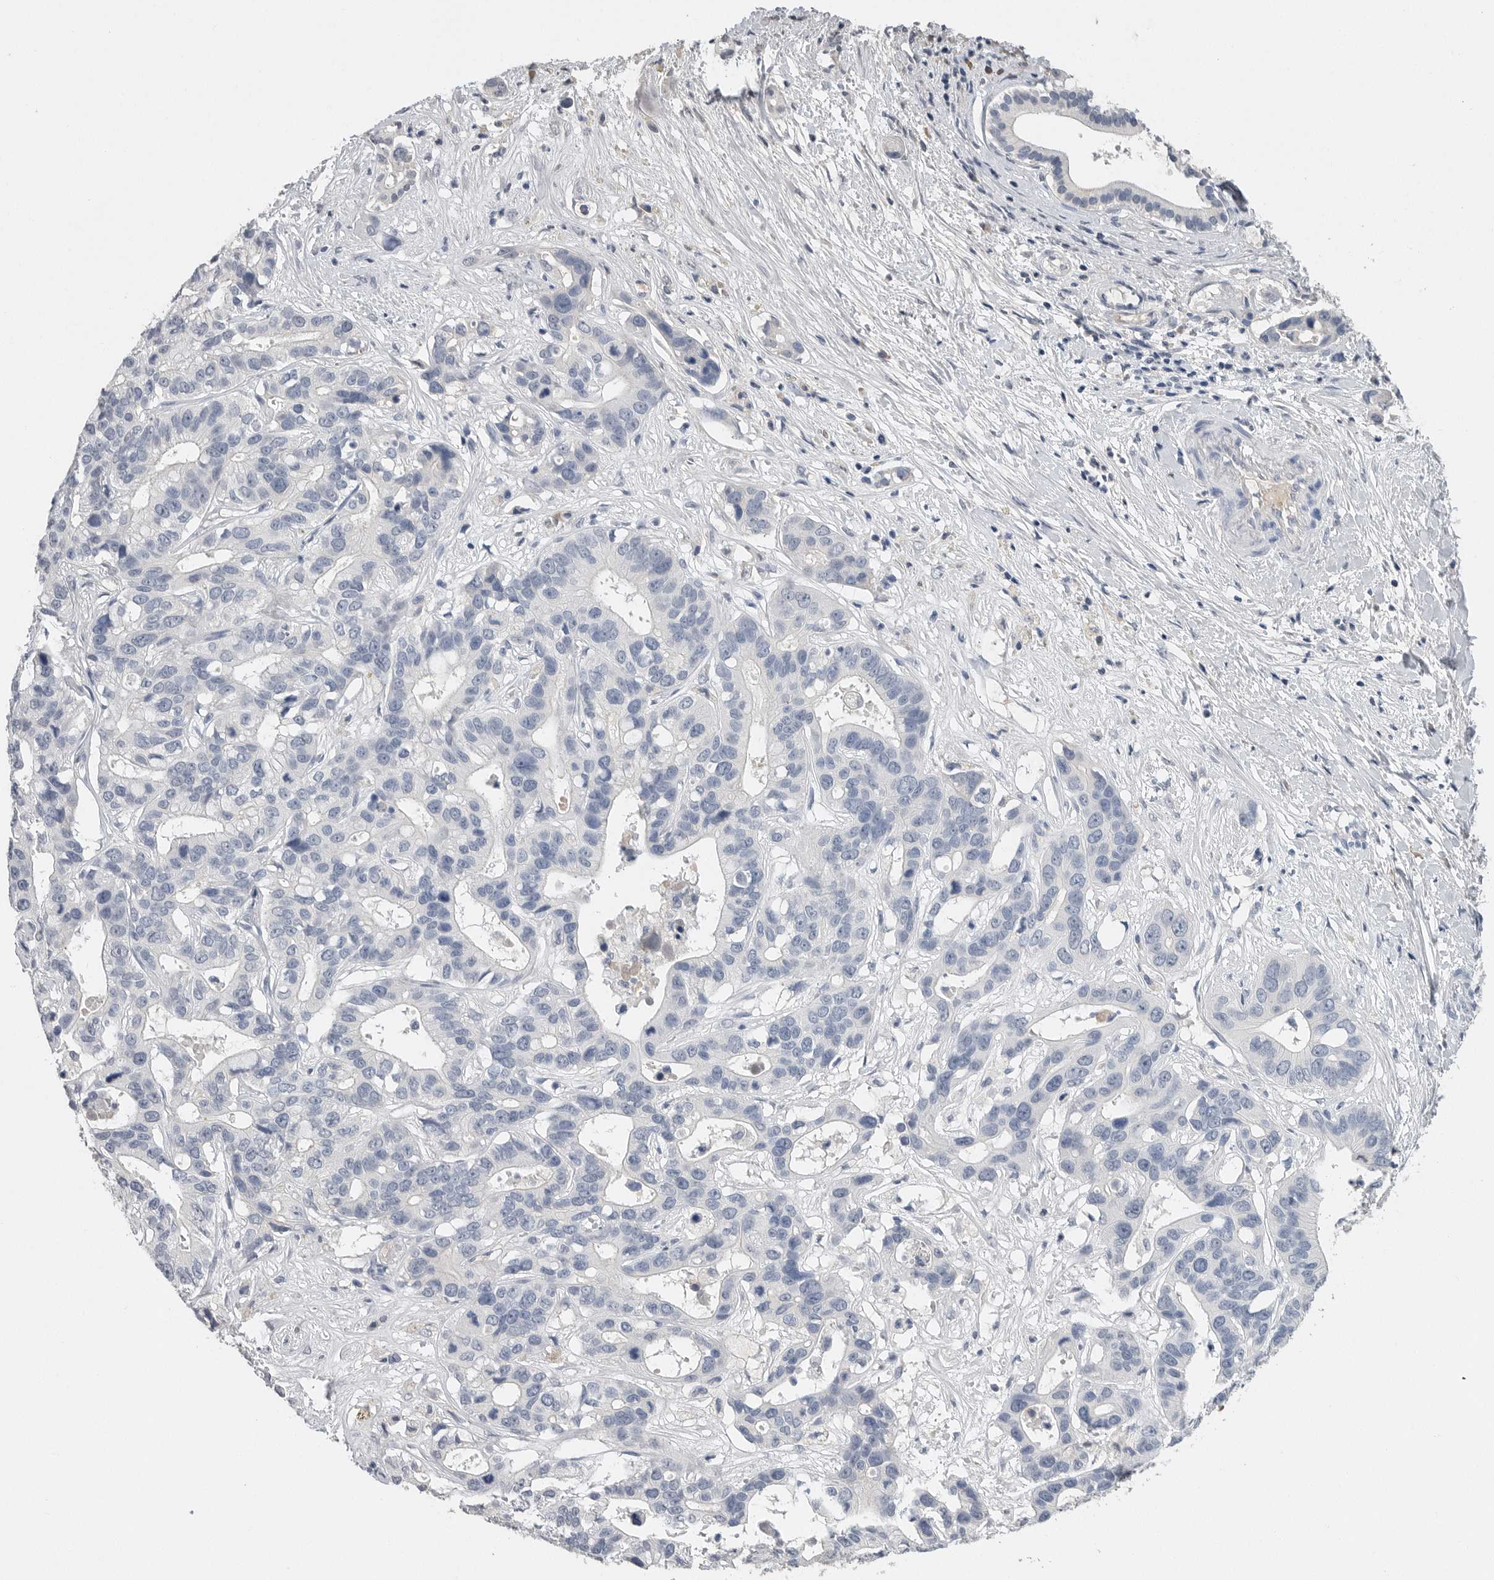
{"staining": {"intensity": "negative", "quantity": "none", "location": "none"}, "tissue": "liver cancer", "cell_type": "Tumor cells", "image_type": "cancer", "snomed": [{"axis": "morphology", "description": "Cholangiocarcinoma"}, {"axis": "topography", "description": "Liver"}], "caption": "IHC image of neoplastic tissue: liver cancer stained with DAB exhibits no significant protein positivity in tumor cells.", "gene": "FABP6", "patient": {"sex": "female", "age": 65}}